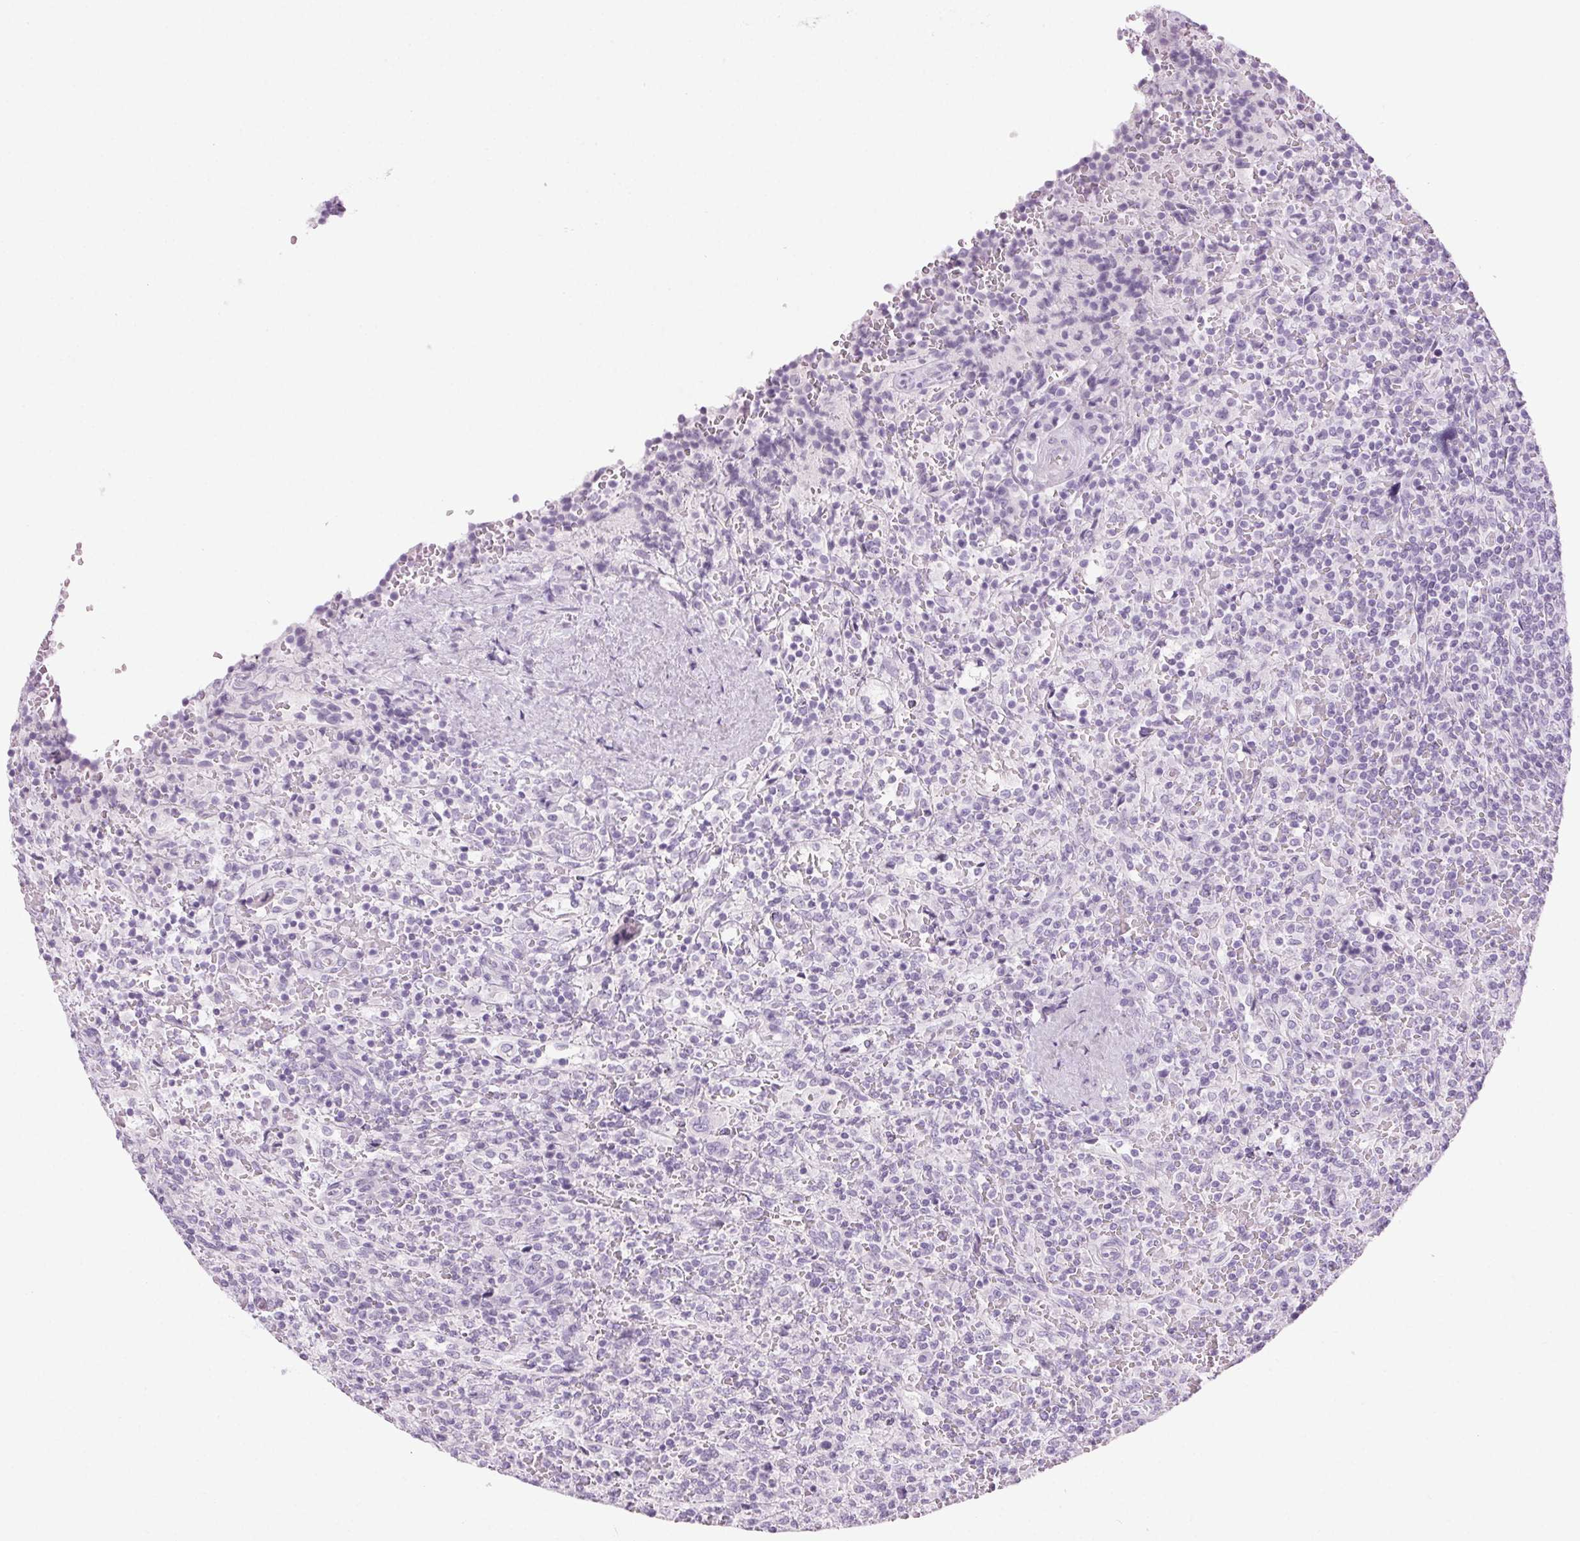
{"staining": {"intensity": "negative", "quantity": "none", "location": "none"}, "tissue": "lymphoma", "cell_type": "Tumor cells", "image_type": "cancer", "snomed": [{"axis": "morphology", "description": "Malignant lymphoma, non-Hodgkin's type, Low grade"}, {"axis": "topography", "description": "Spleen"}], "caption": "An IHC histopathology image of lymphoma is shown. There is no staining in tumor cells of lymphoma.", "gene": "LRP2", "patient": {"sex": "male", "age": 62}}